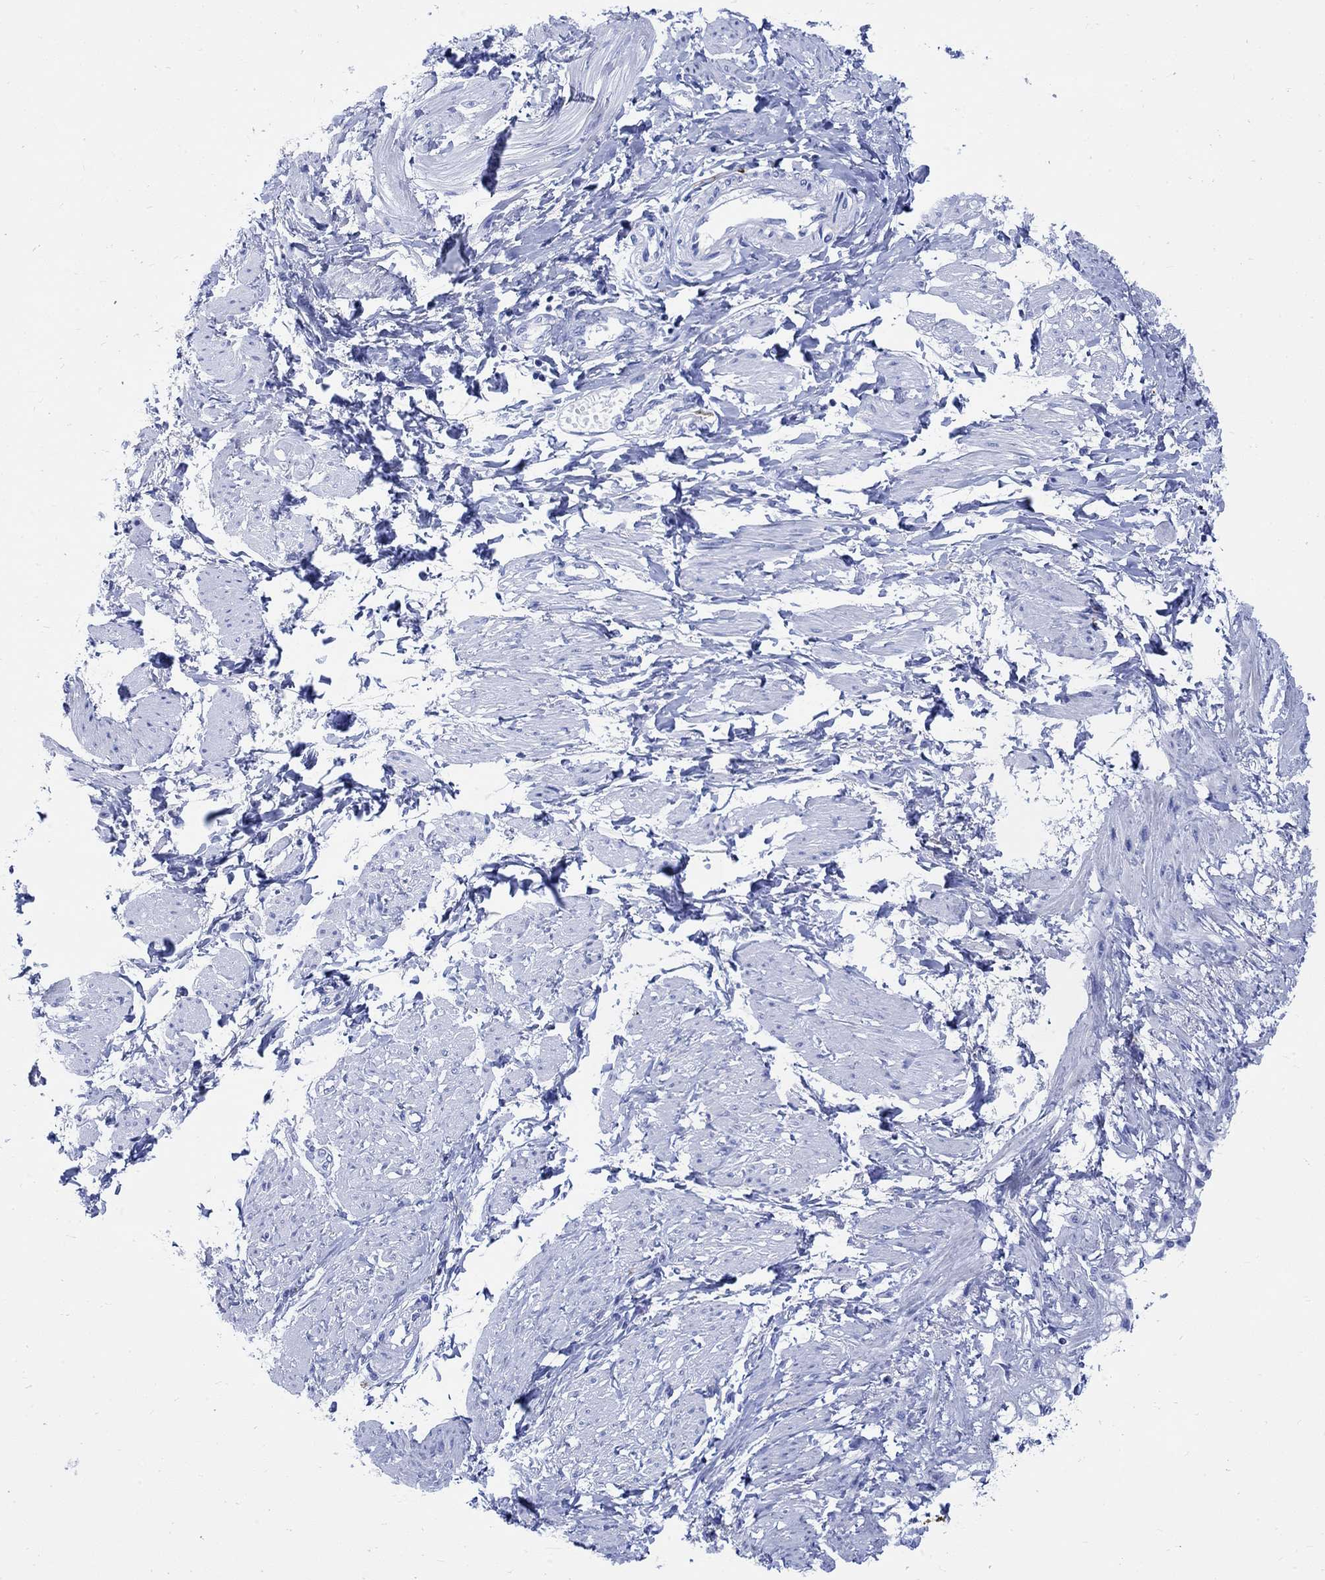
{"staining": {"intensity": "negative", "quantity": "none", "location": "none"}, "tissue": "smooth muscle", "cell_type": "Smooth muscle cells", "image_type": "normal", "snomed": [{"axis": "morphology", "description": "Normal tissue, NOS"}, {"axis": "topography", "description": "Smooth muscle"}, {"axis": "topography", "description": "Uterus"}], "caption": "A micrograph of human smooth muscle is negative for staining in smooth muscle cells.", "gene": "CPLX1", "patient": {"sex": "female", "age": 39}}